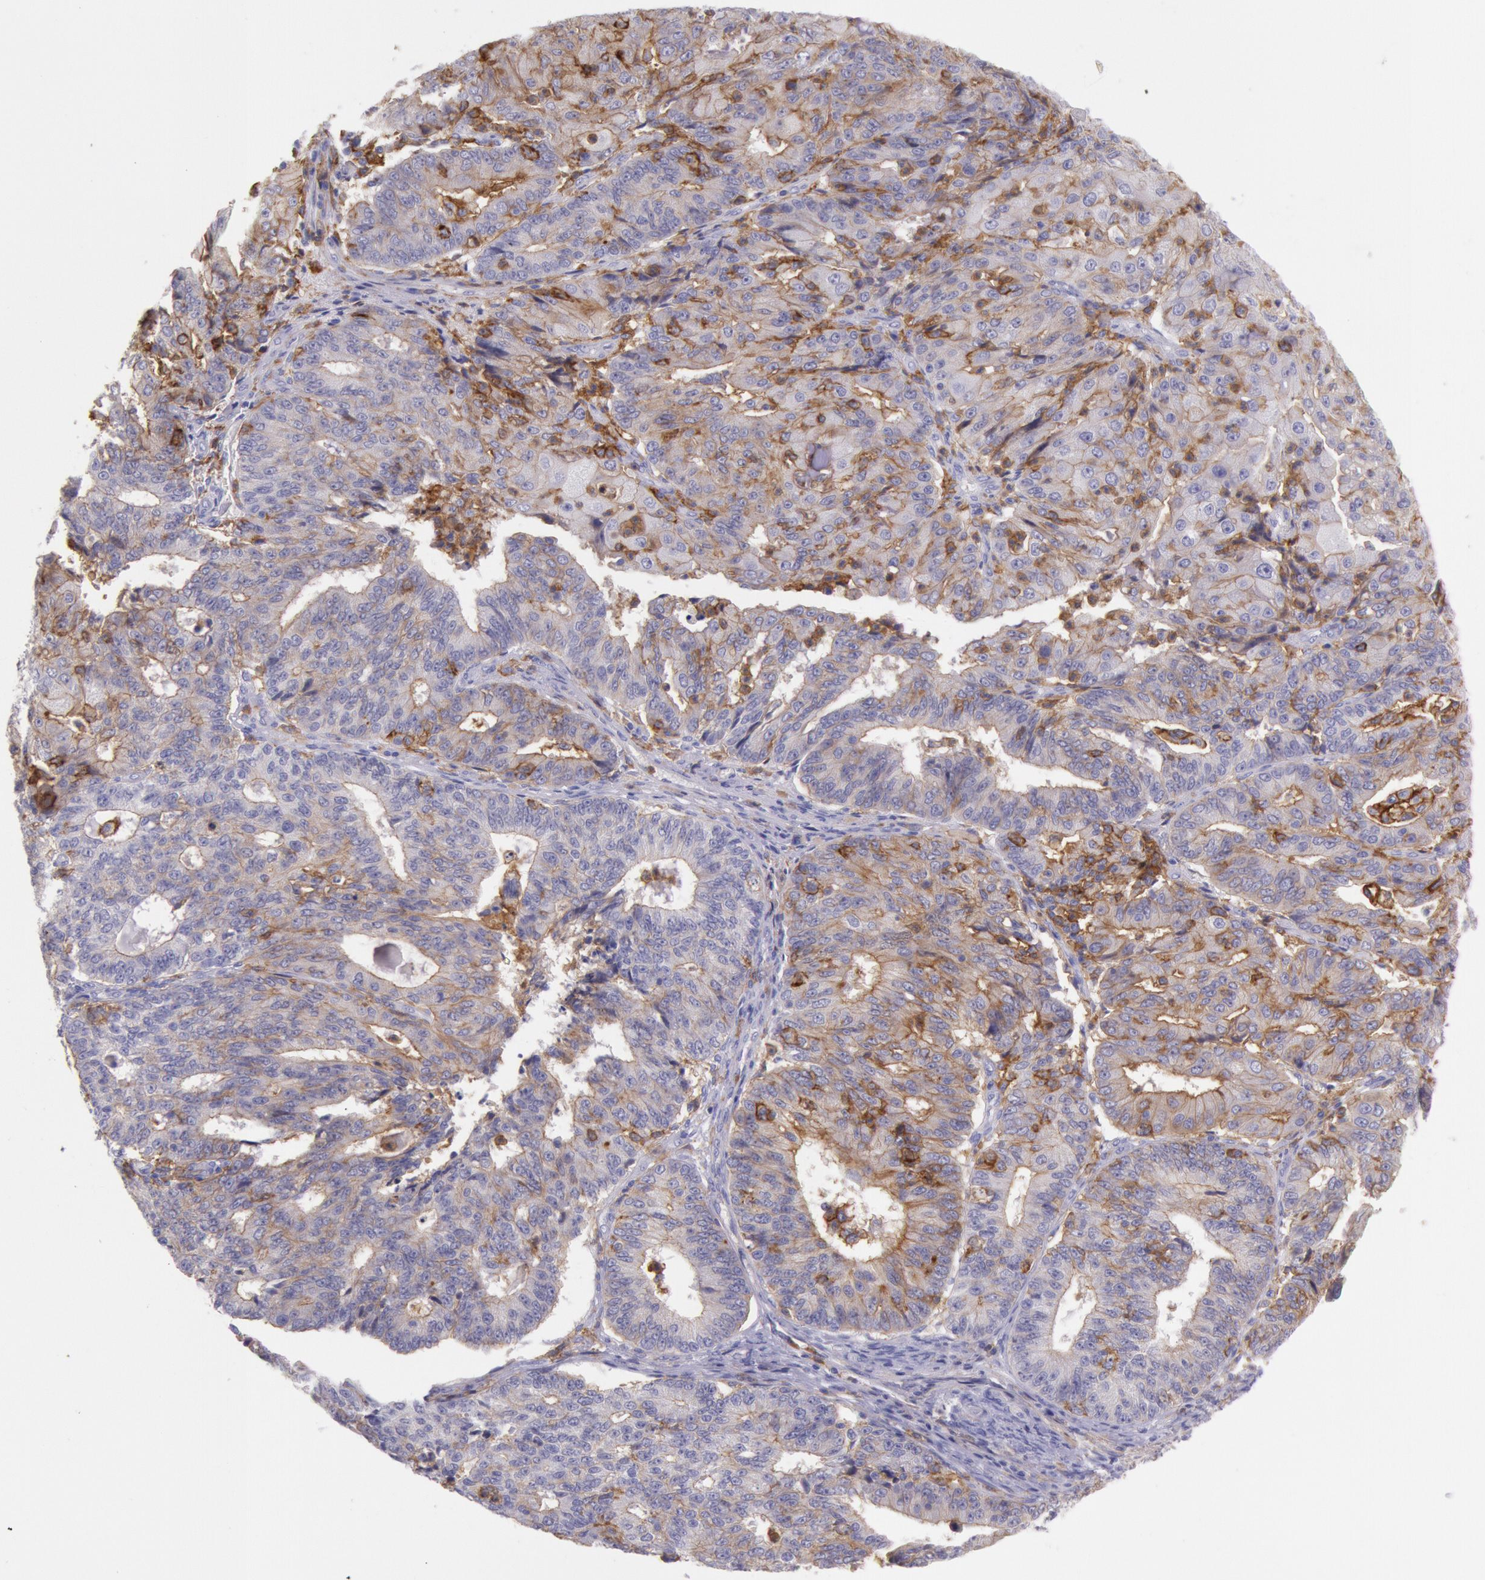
{"staining": {"intensity": "moderate", "quantity": "25%-75%", "location": "cytoplasmic/membranous"}, "tissue": "endometrial cancer", "cell_type": "Tumor cells", "image_type": "cancer", "snomed": [{"axis": "morphology", "description": "Adenocarcinoma, NOS"}, {"axis": "topography", "description": "Endometrium"}], "caption": "The image exhibits staining of endometrial adenocarcinoma, revealing moderate cytoplasmic/membranous protein staining (brown color) within tumor cells.", "gene": "LYN", "patient": {"sex": "female", "age": 56}}